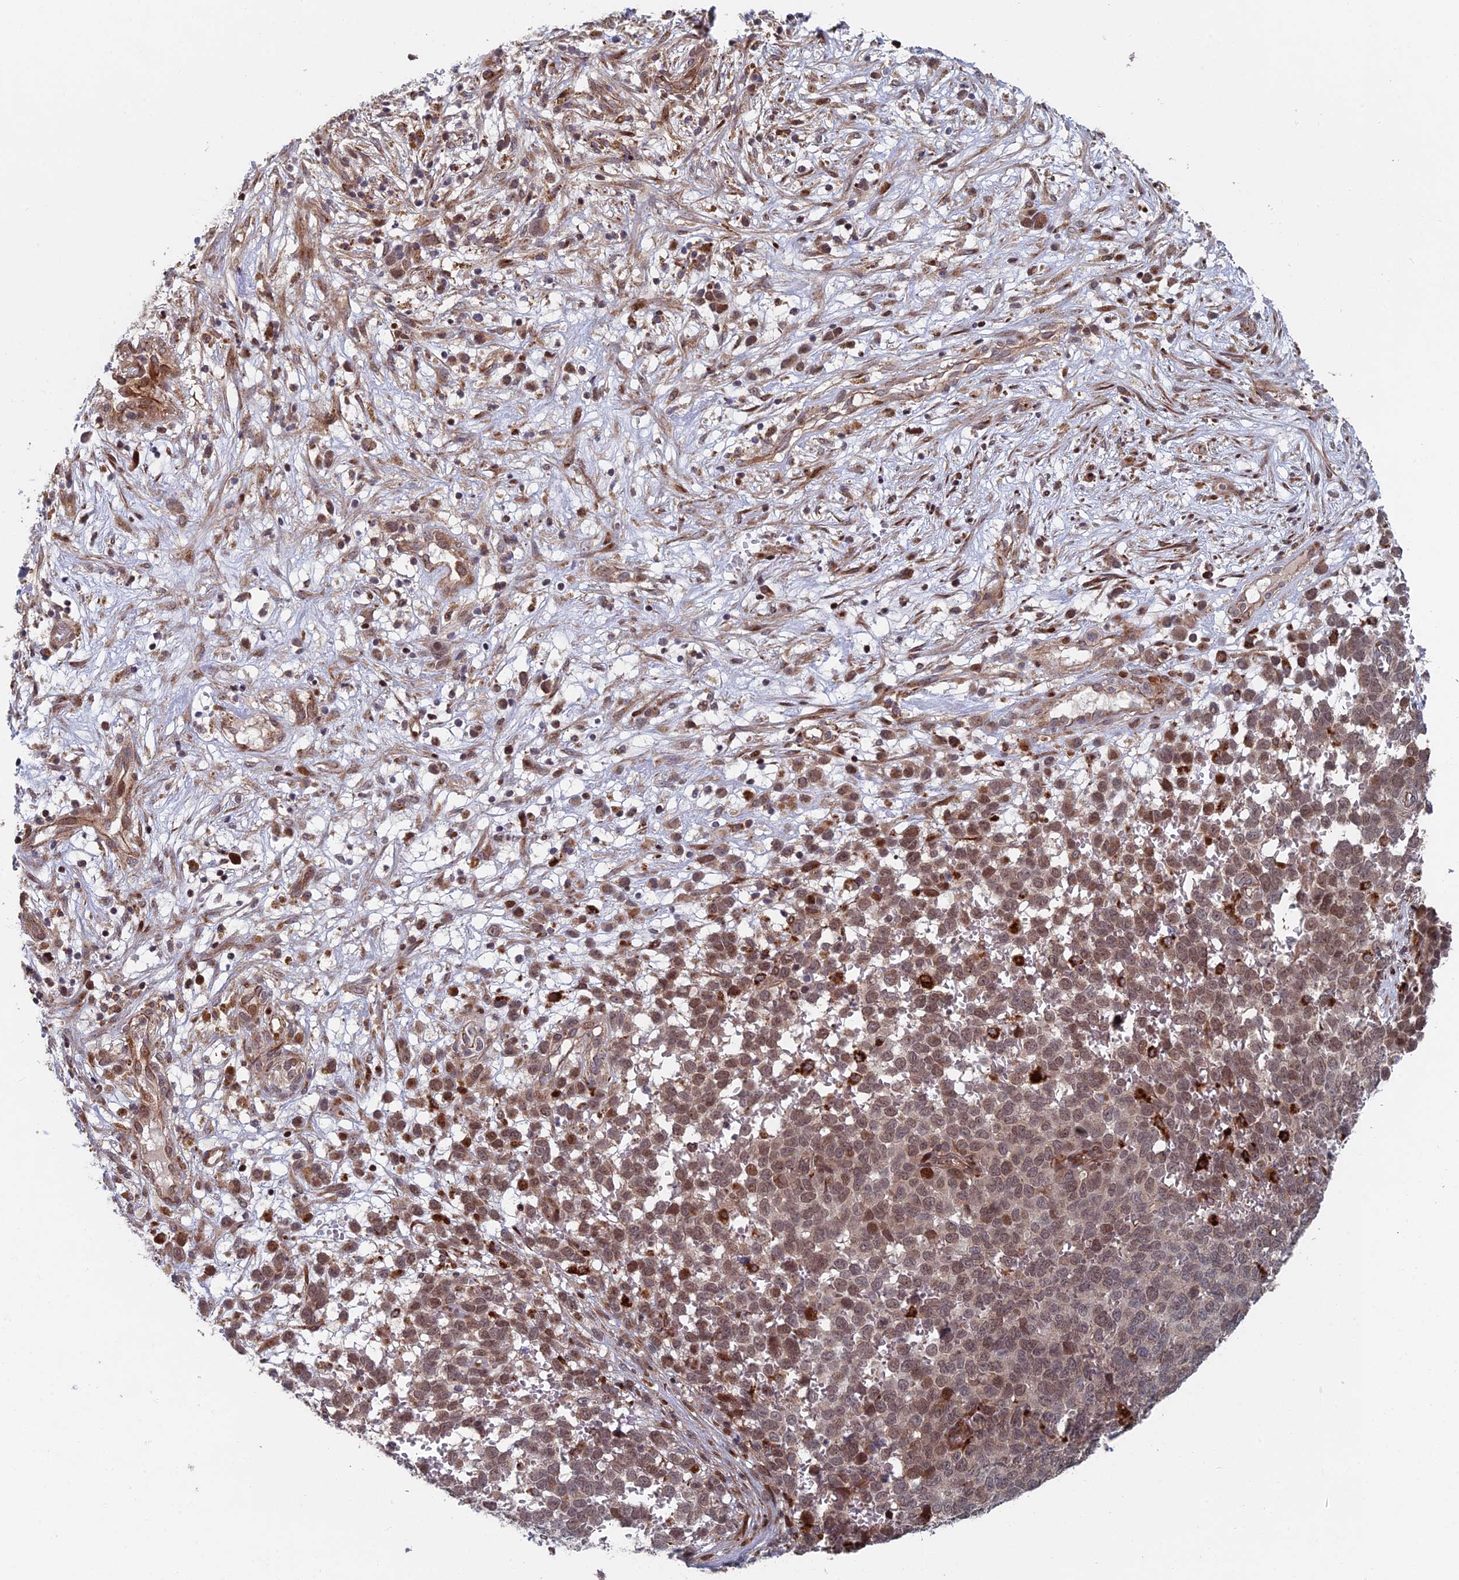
{"staining": {"intensity": "moderate", "quantity": "25%-75%", "location": "nuclear"}, "tissue": "melanoma", "cell_type": "Tumor cells", "image_type": "cancer", "snomed": [{"axis": "morphology", "description": "Malignant melanoma, NOS"}, {"axis": "topography", "description": "Nose, NOS"}], "caption": "Protein analysis of melanoma tissue displays moderate nuclear staining in approximately 25%-75% of tumor cells. The staining is performed using DAB brown chromogen to label protein expression. The nuclei are counter-stained blue using hematoxylin.", "gene": "GTF2IRD1", "patient": {"sex": "female", "age": 48}}